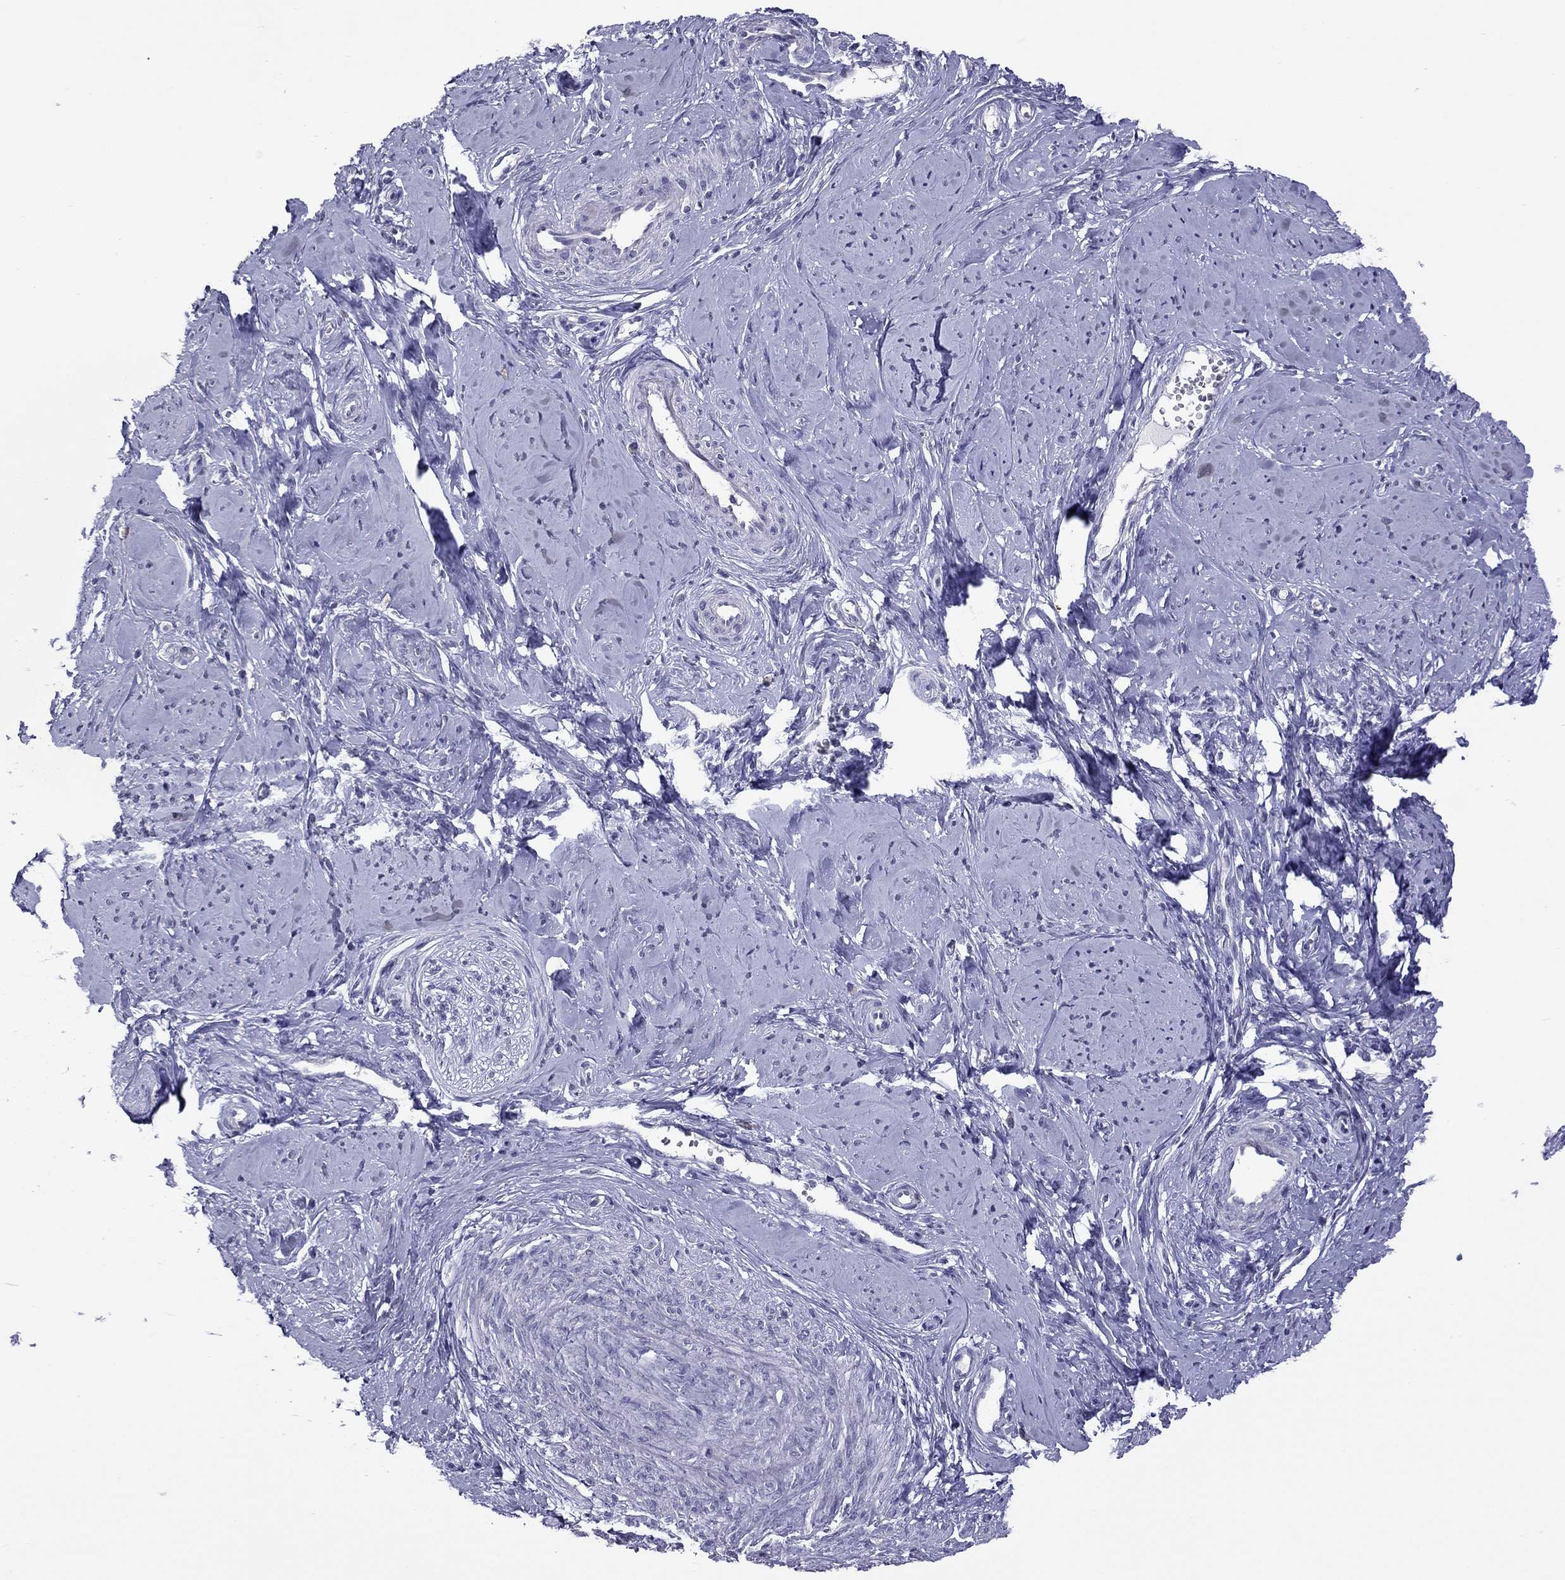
{"staining": {"intensity": "negative", "quantity": "none", "location": "none"}, "tissue": "smooth muscle", "cell_type": "Smooth muscle cells", "image_type": "normal", "snomed": [{"axis": "morphology", "description": "Normal tissue, NOS"}, {"axis": "topography", "description": "Smooth muscle"}], "caption": "Histopathology image shows no significant protein expression in smooth muscle cells of normal smooth muscle.", "gene": "PPP1R3A", "patient": {"sex": "female", "age": 48}}